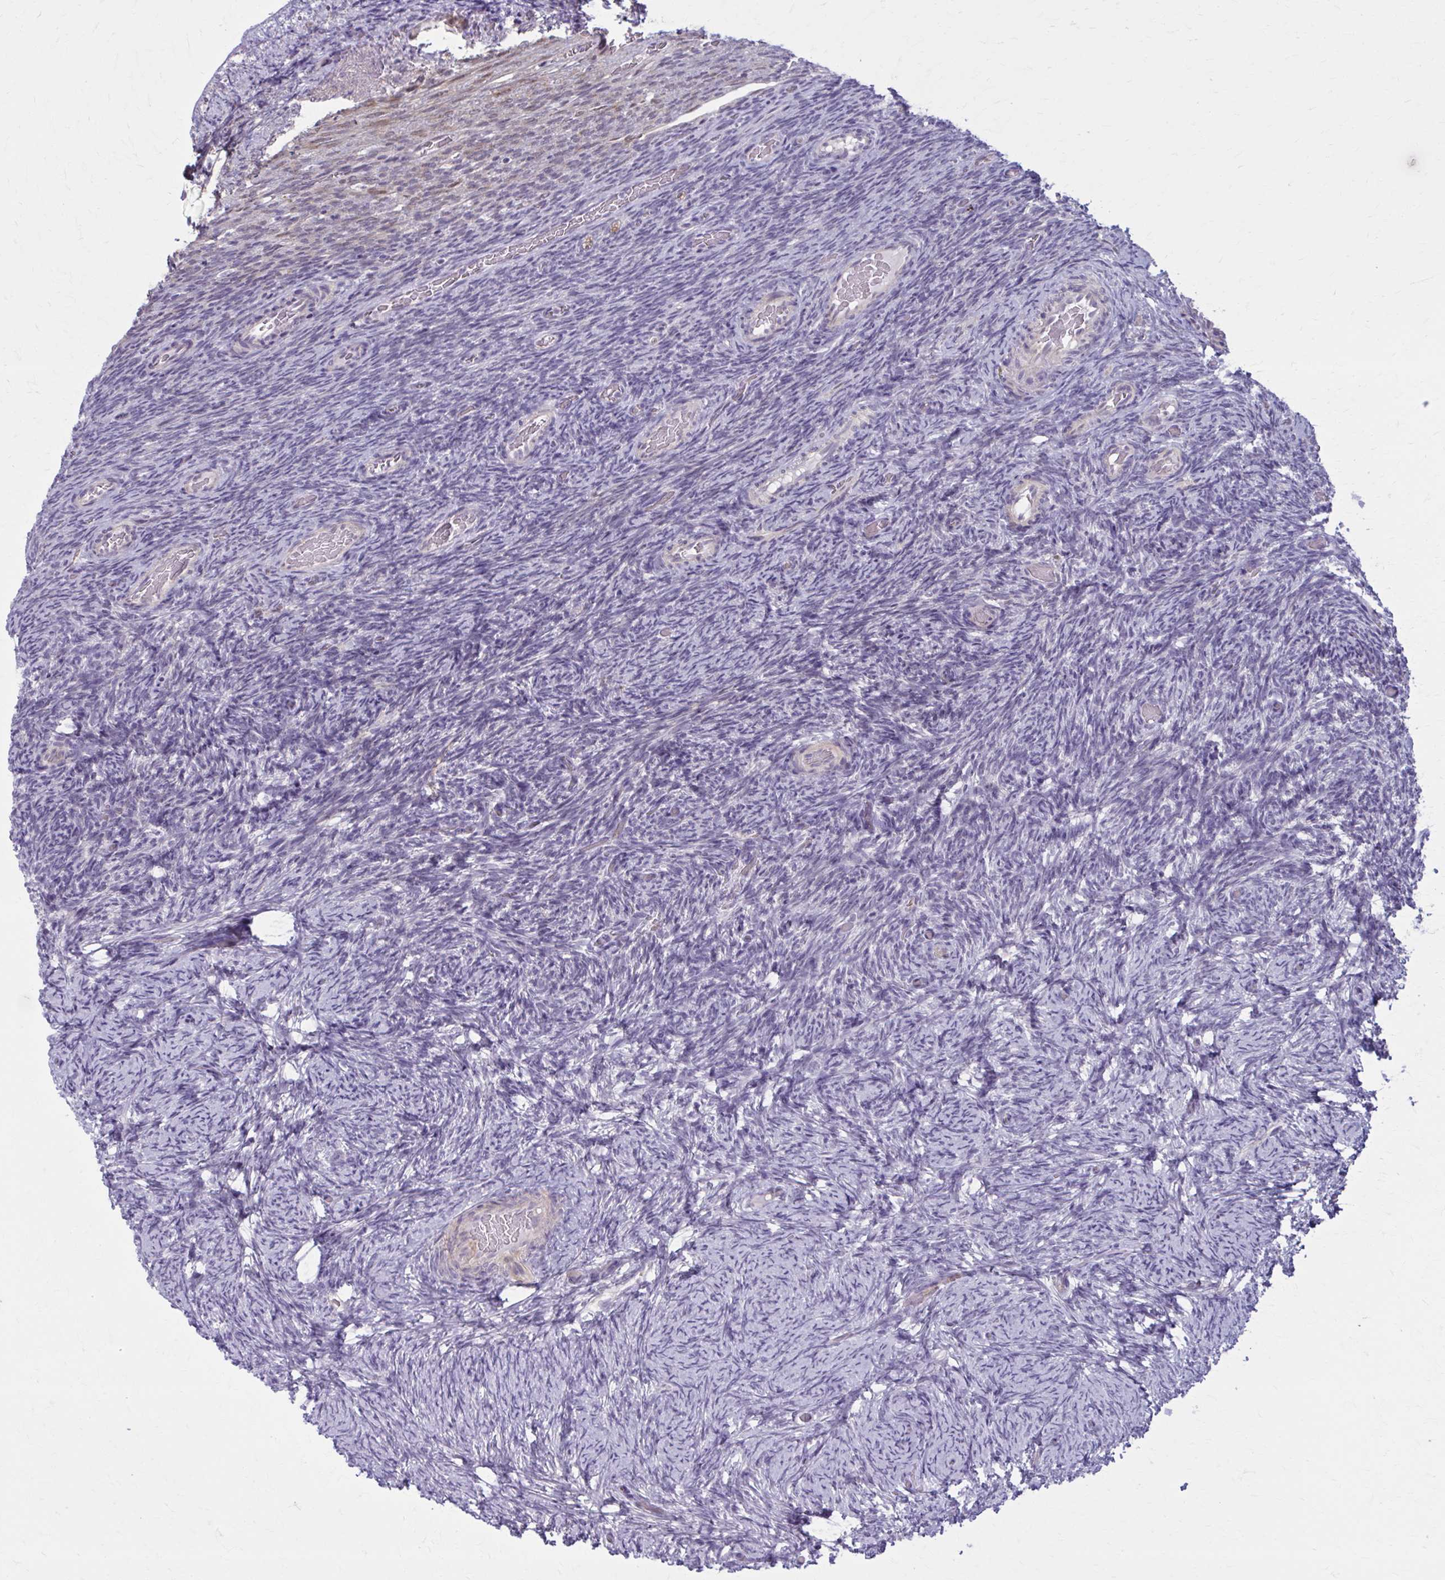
{"staining": {"intensity": "negative", "quantity": "none", "location": "none"}, "tissue": "ovary", "cell_type": "Ovarian stroma cells", "image_type": "normal", "snomed": [{"axis": "morphology", "description": "Normal tissue, NOS"}, {"axis": "topography", "description": "Ovary"}], "caption": "The immunohistochemistry (IHC) micrograph has no significant expression in ovarian stroma cells of ovary. (Brightfield microscopy of DAB (3,3'-diaminobenzidine) immunohistochemistry at high magnification).", "gene": "NUMBL", "patient": {"sex": "female", "age": 34}}